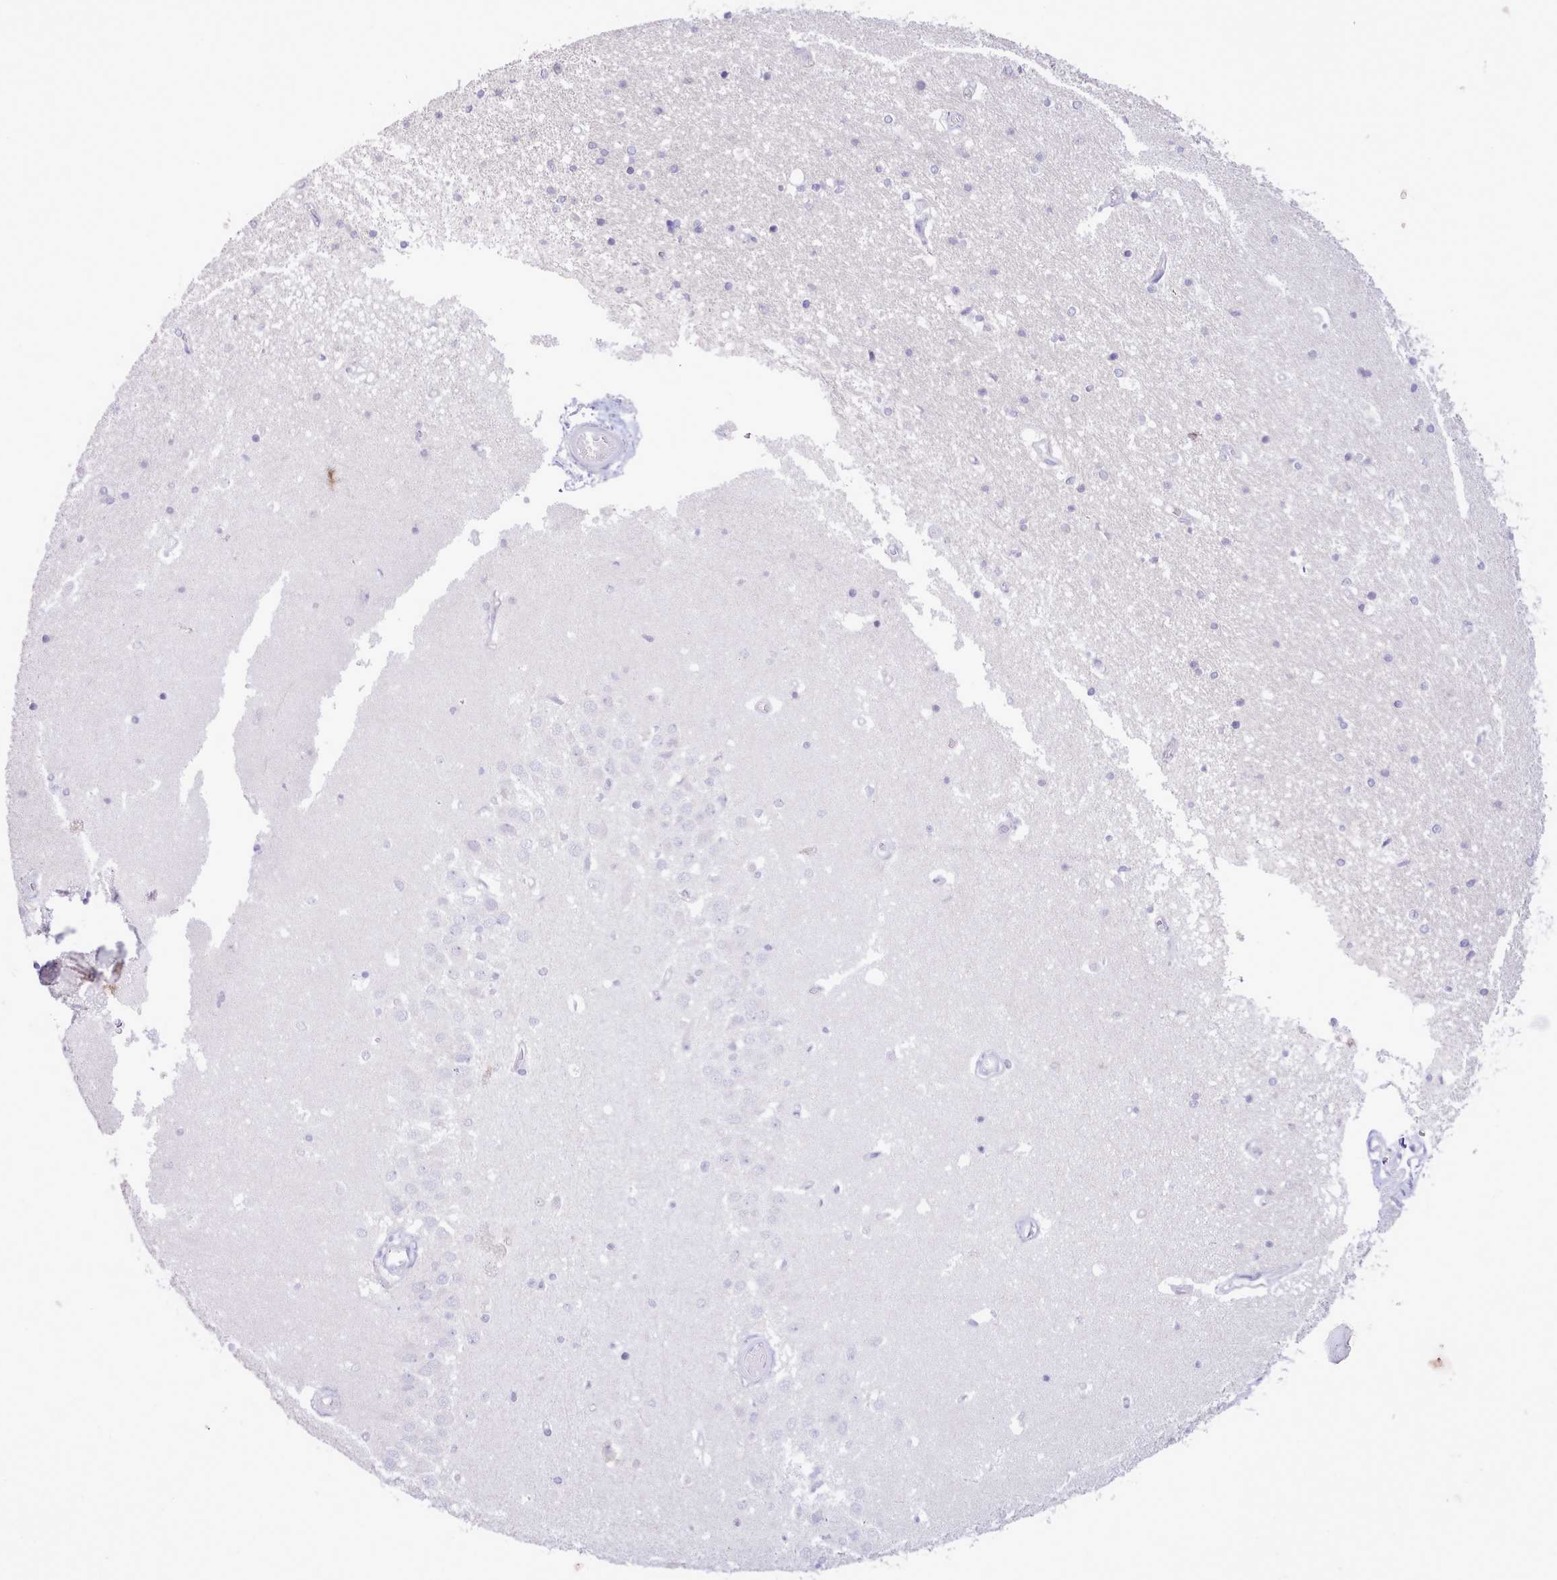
{"staining": {"intensity": "negative", "quantity": "none", "location": "none"}, "tissue": "hippocampus", "cell_type": "Glial cells", "image_type": "normal", "snomed": [{"axis": "morphology", "description": "Normal tissue, NOS"}, {"axis": "topography", "description": "Hippocampus"}], "caption": "A high-resolution image shows immunohistochemistry staining of normal hippocampus, which exhibits no significant expression in glial cells.", "gene": "CCL1", "patient": {"sex": "male", "age": 45}}